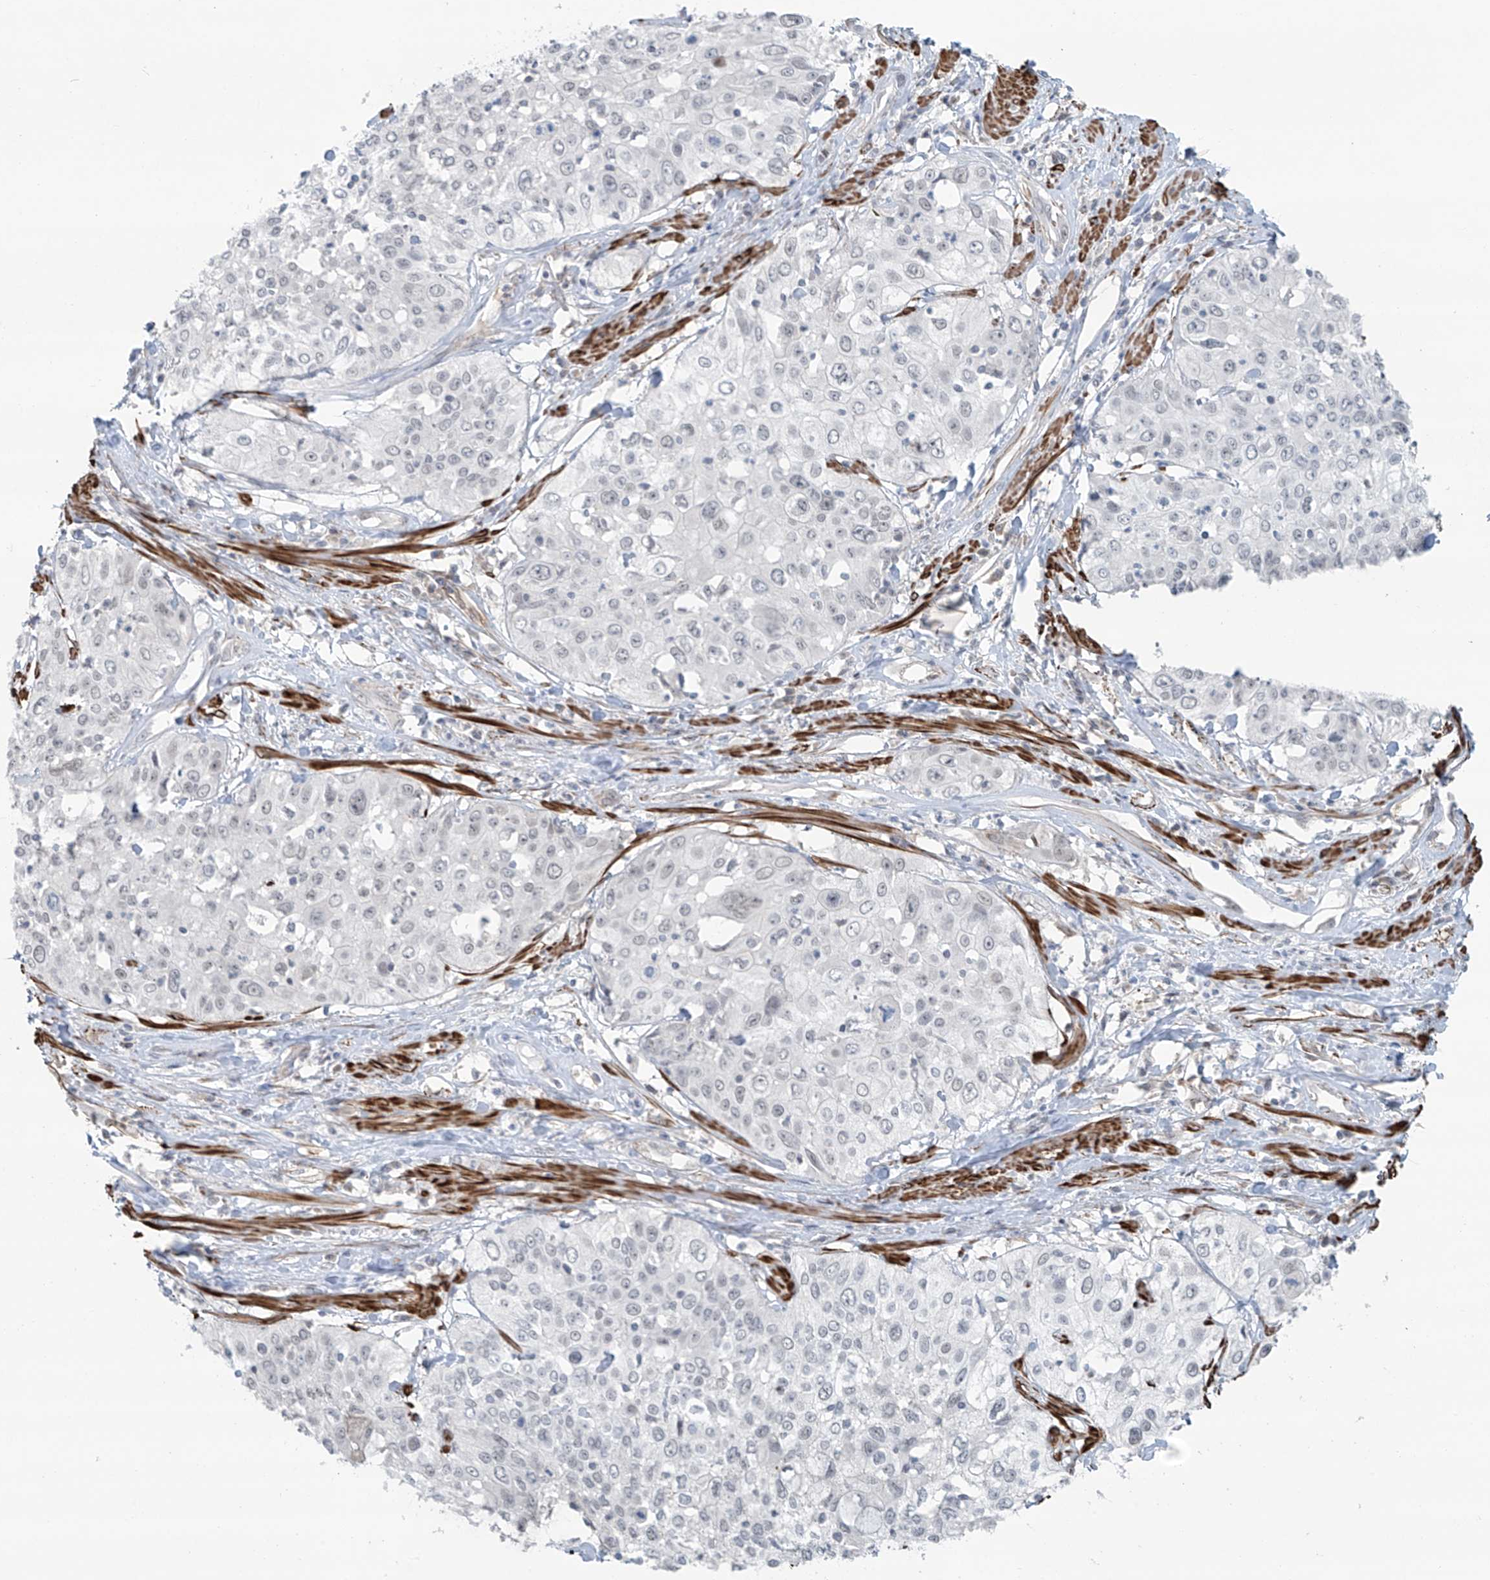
{"staining": {"intensity": "negative", "quantity": "none", "location": "none"}, "tissue": "cervical cancer", "cell_type": "Tumor cells", "image_type": "cancer", "snomed": [{"axis": "morphology", "description": "Squamous cell carcinoma, NOS"}, {"axis": "topography", "description": "Cervix"}], "caption": "Immunohistochemistry (IHC) histopathology image of neoplastic tissue: human squamous cell carcinoma (cervical) stained with DAB reveals no significant protein staining in tumor cells.", "gene": "RASGEF1A", "patient": {"sex": "female", "age": 31}}